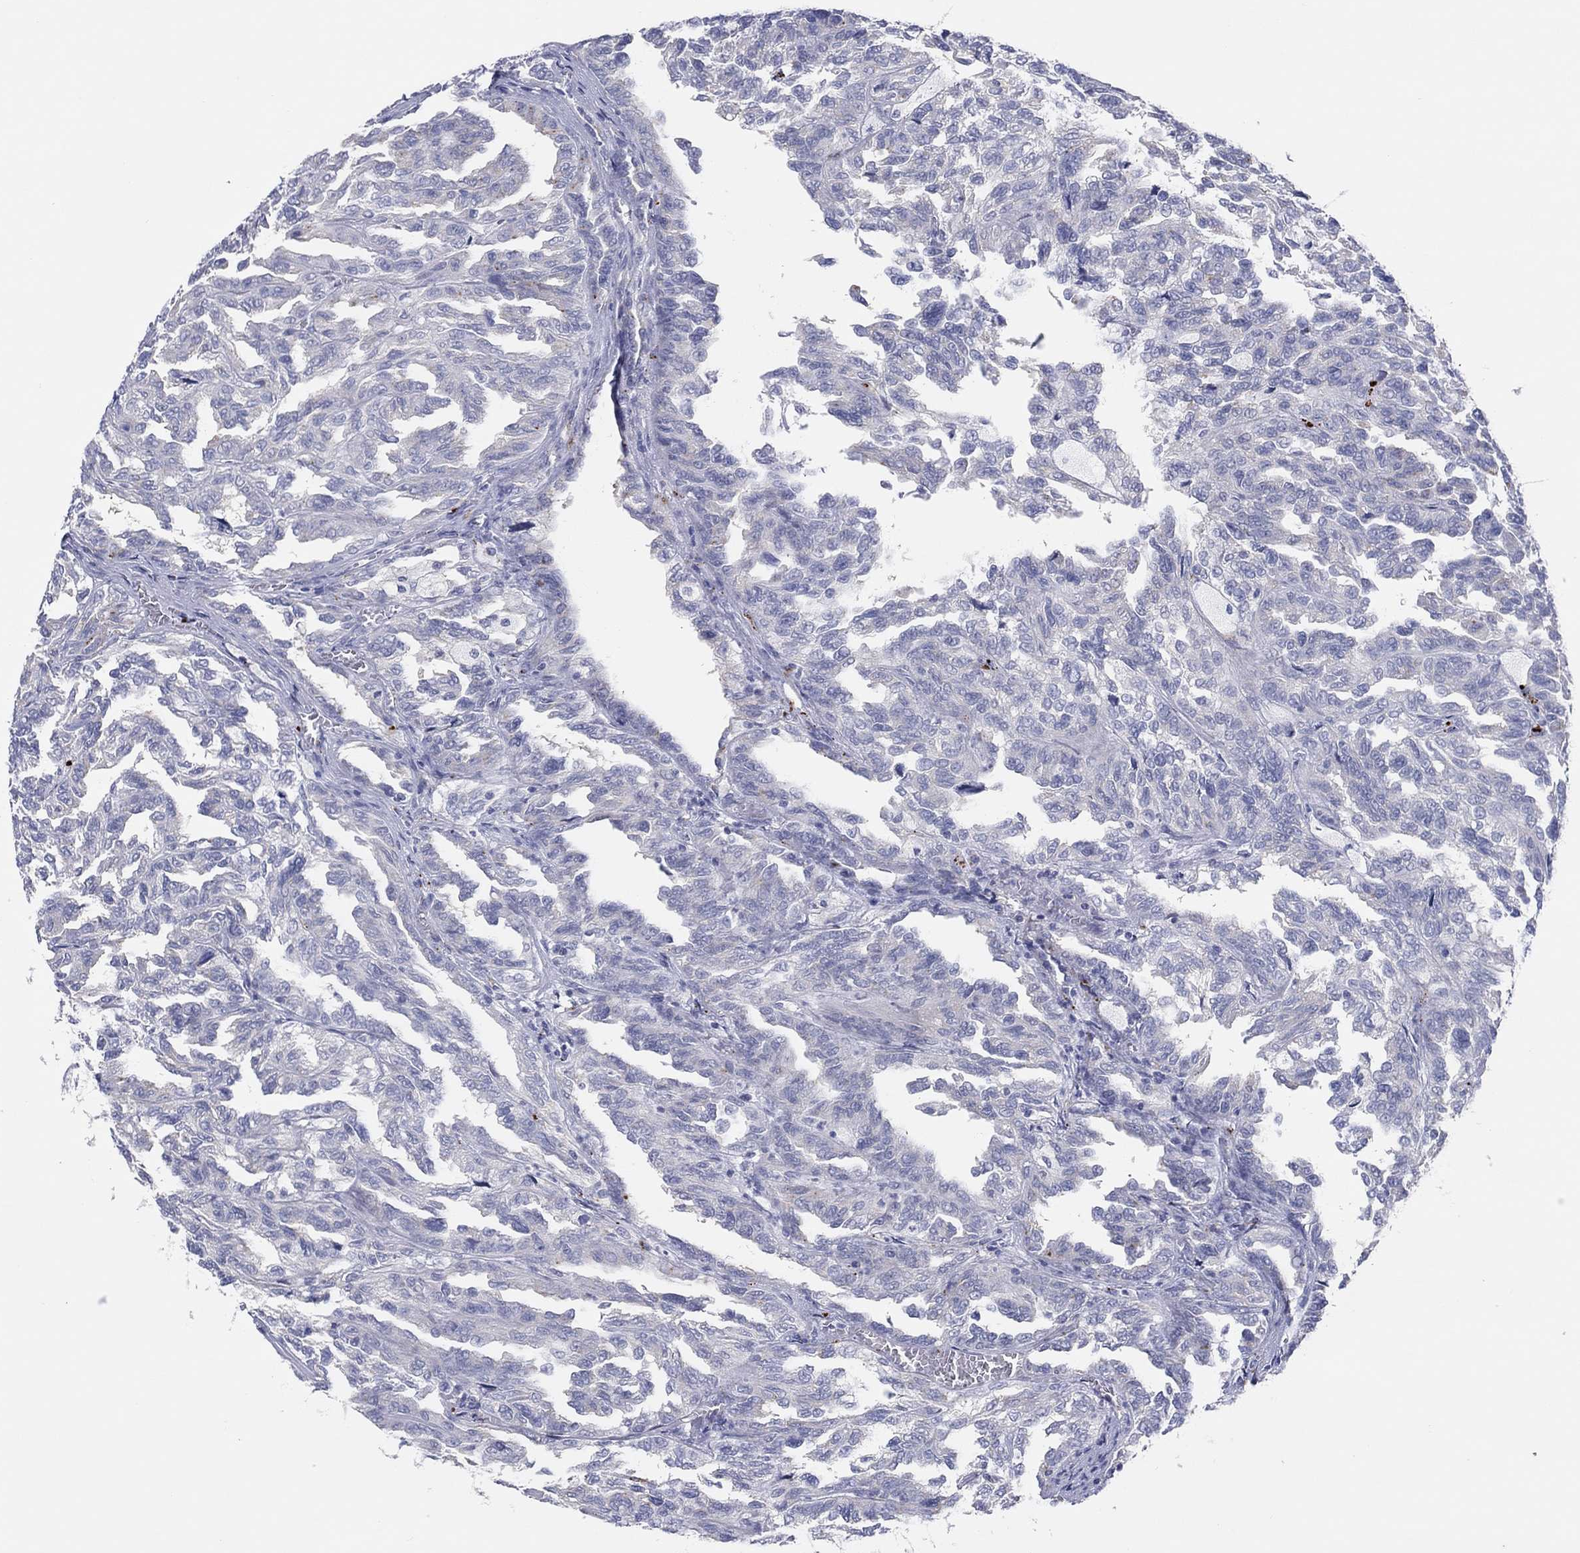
{"staining": {"intensity": "negative", "quantity": "none", "location": "none"}, "tissue": "renal cancer", "cell_type": "Tumor cells", "image_type": "cancer", "snomed": [{"axis": "morphology", "description": "Adenocarcinoma, NOS"}, {"axis": "topography", "description": "Kidney"}], "caption": "Photomicrograph shows no significant protein positivity in tumor cells of renal adenocarcinoma.", "gene": "CPNE6", "patient": {"sex": "male", "age": 79}}